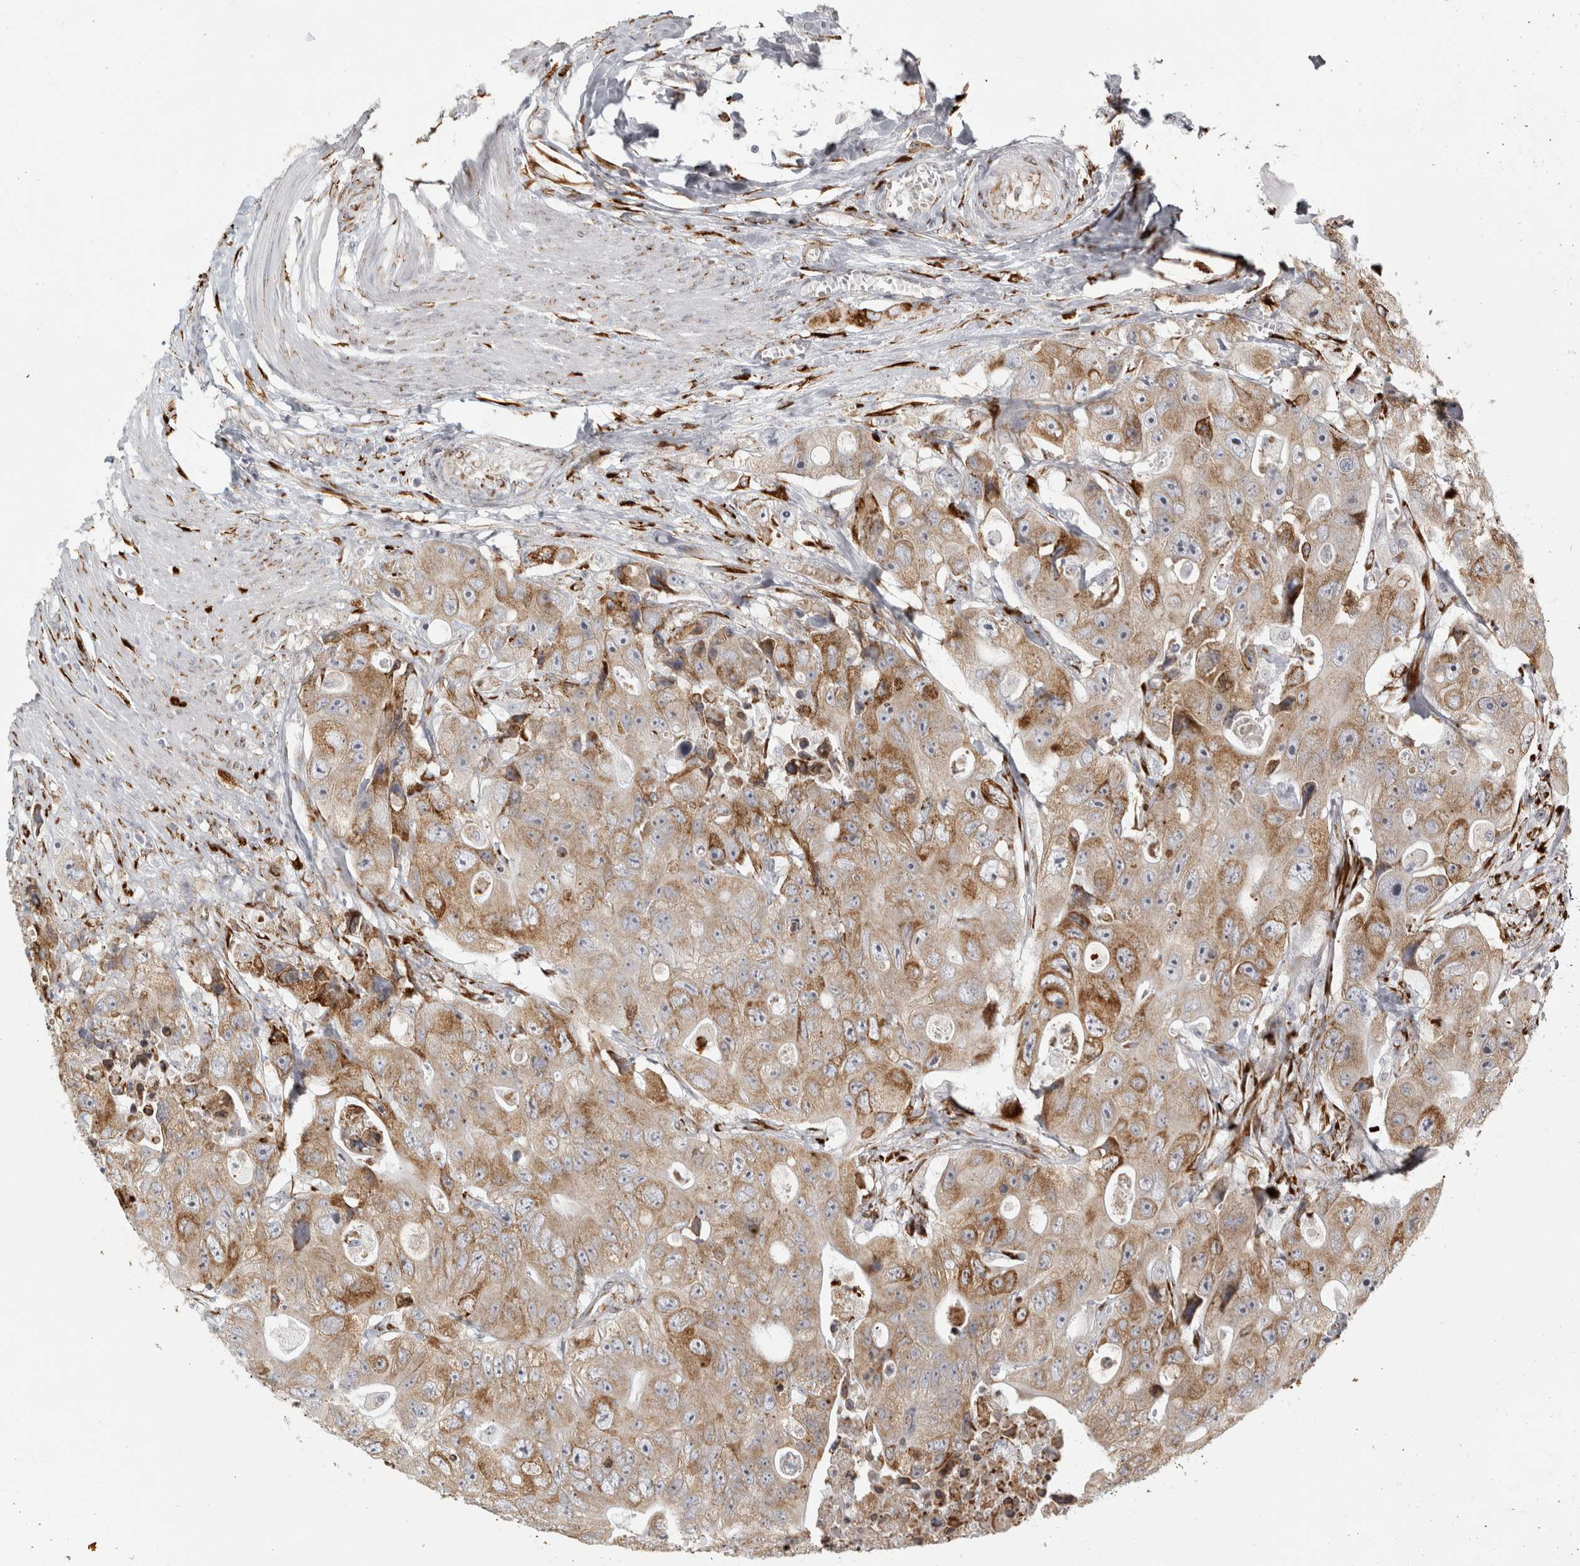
{"staining": {"intensity": "moderate", "quantity": "25%-75%", "location": "cytoplasmic/membranous"}, "tissue": "colorectal cancer", "cell_type": "Tumor cells", "image_type": "cancer", "snomed": [{"axis": "morphology", "description": "Adenocarcinoma, NOS"}, {"axis": "topography", "description": "Colon"}], "caption": "This micrograph shows adenocarcinoma (colorectal) stained with immunohistochemistry to label a protein in brown. The cytoplasmic/membranous of tumor cells show moderate positivity for the protein. Nuclei are counter-stained blue.", "gene": "OSTN", "patient": {"sex": "female", "age": 46}}